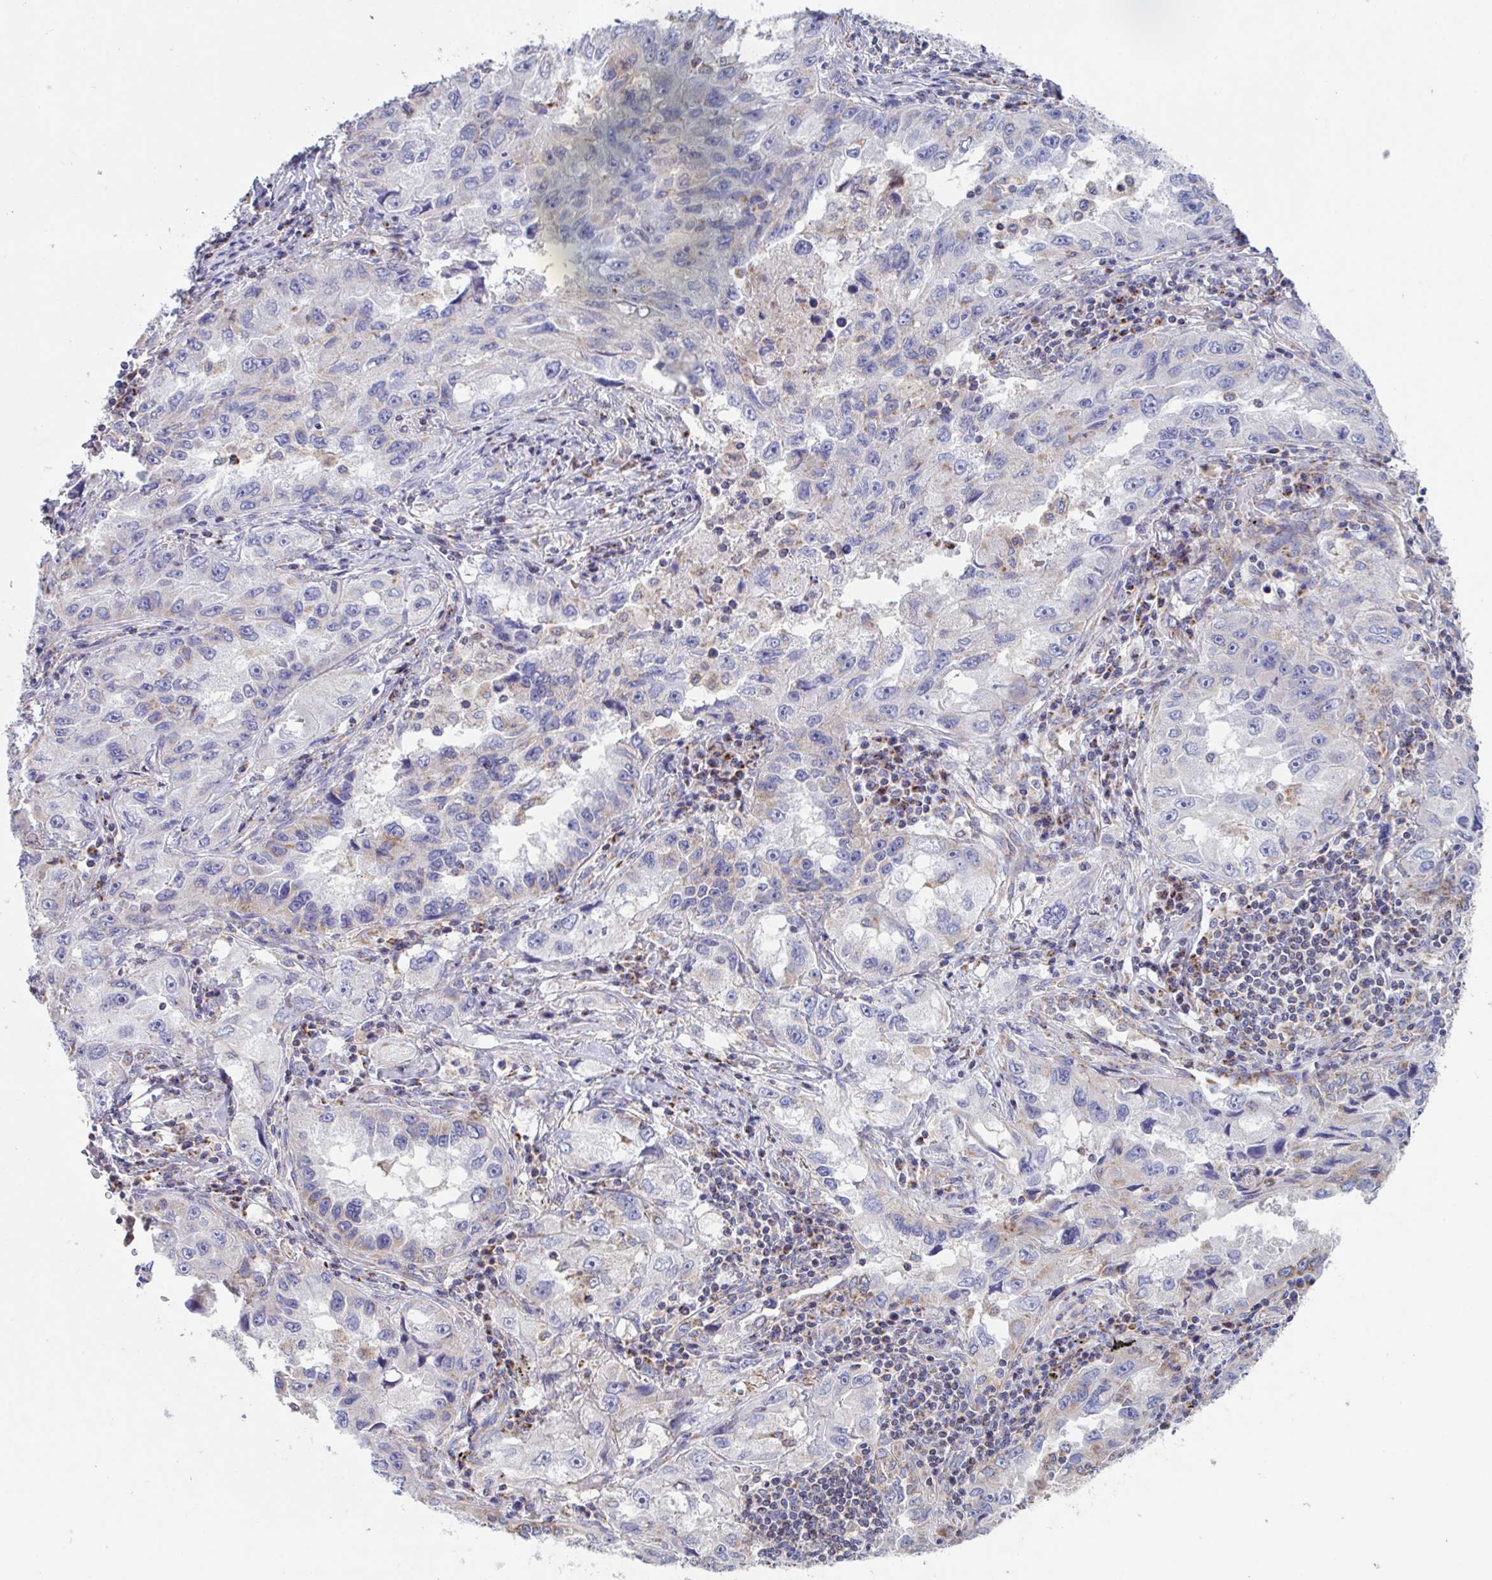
{"staining": {"intensity": "moderate", "quantity": "<25%", "location": "cytoplasmic/membranous"}, "tissue": "lung cancer", "cell_type": "Tumor cells", "image_type": "cancer", "snomed": [{"axis": "morphology", "description": "Adenocarcinoma, NOS"}, {"axis": "topography", "description": "Lung"}], "caption": "Human adenocarcinoma (lung) stained with a protein marker reveals moderate staining in tumor cells.", "gene": "NDUFA7", "patient": {"sex": "female", "age": 73}}